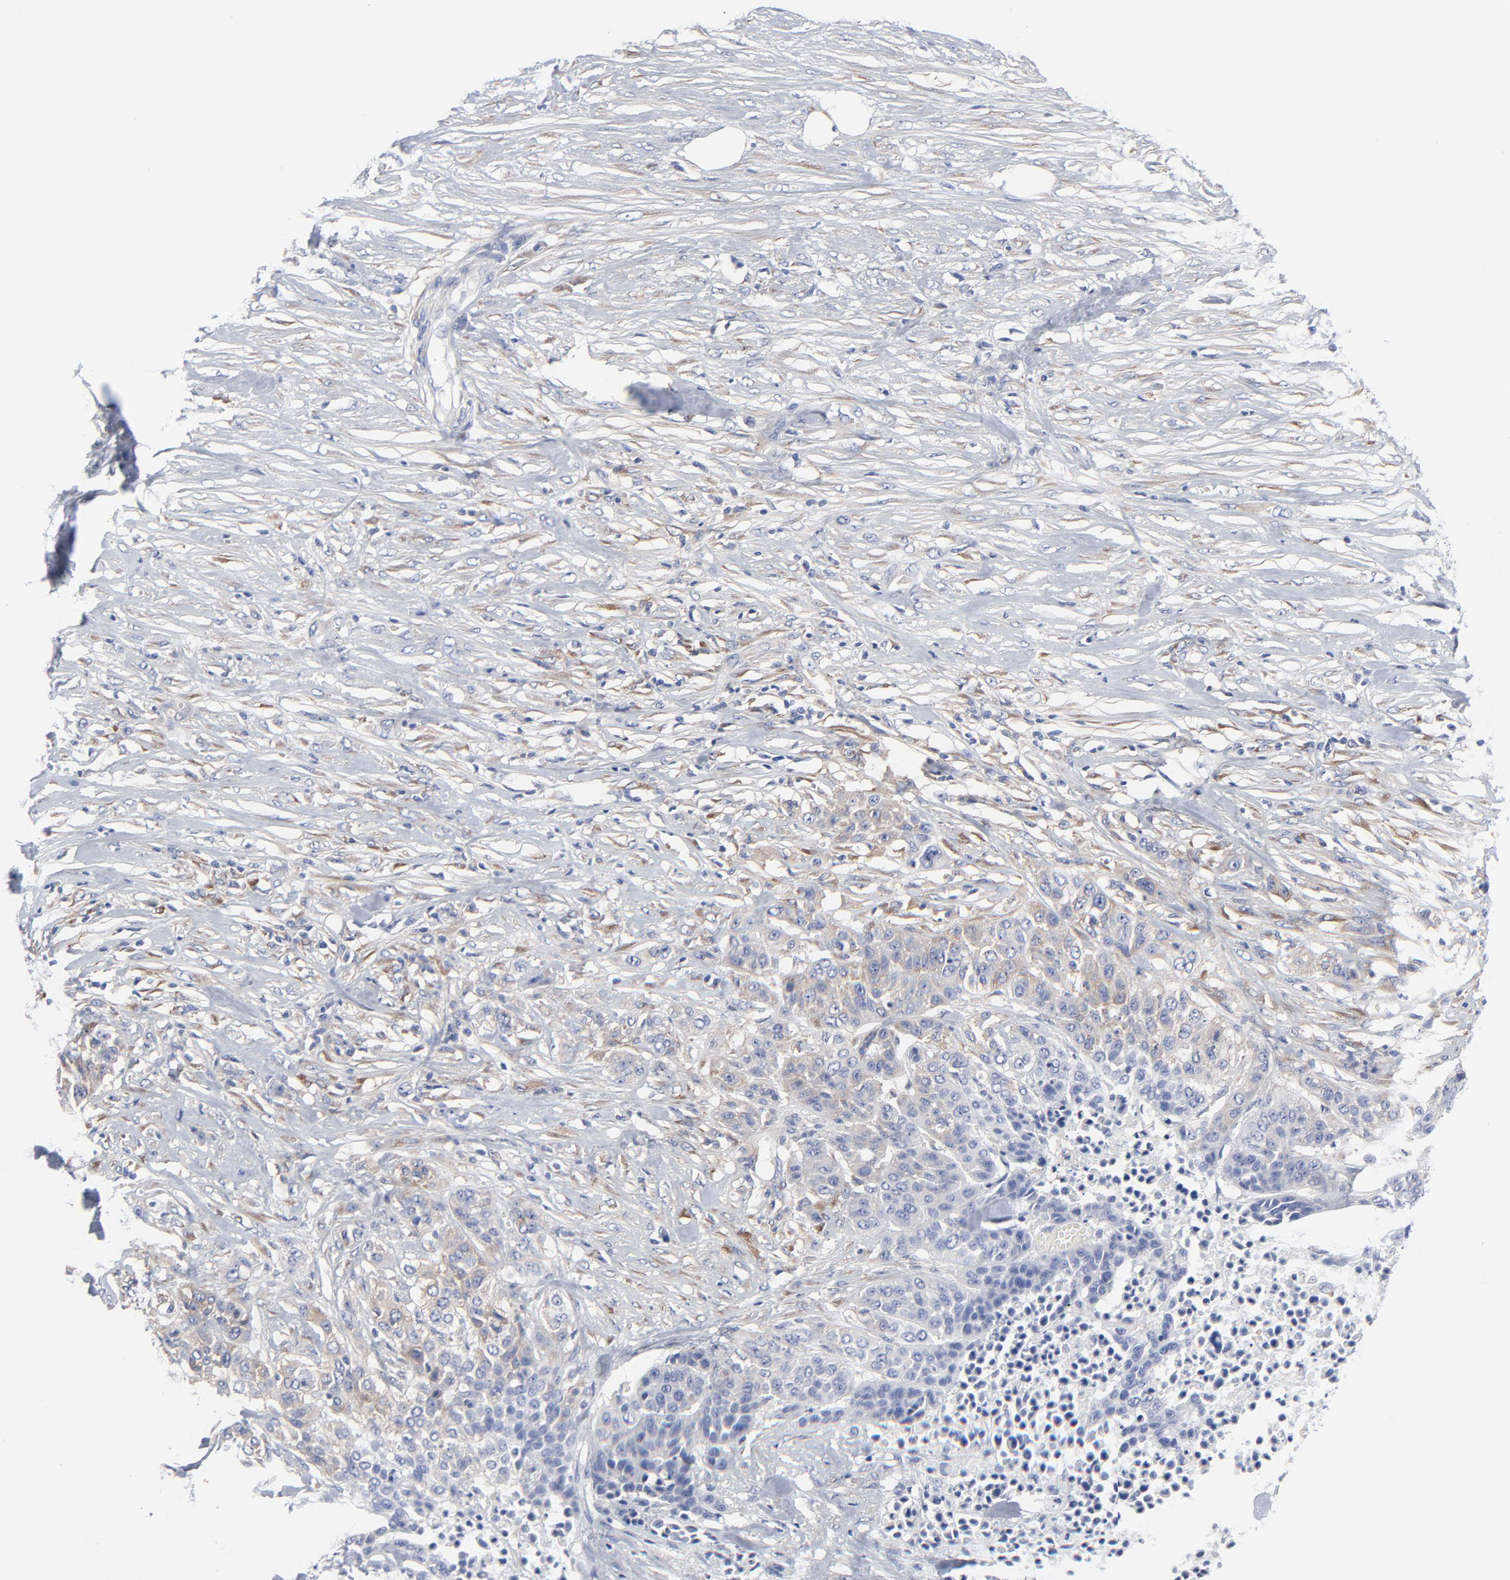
{"staining": {"intensity": "weak", "quantity": "<25%", "location": "cytoplasmic/membranous"}, "tissue": "urothelial cancer", "cell_type": "Tumor cells", "image_type": "cancer", "snomed": [{"axis": "morphology", "description": "Urothelial carcinoma, High grade"}, {"axis": "topography", "description": "Urinary bladder"}], "caption": "There is no significant staining in tumor cells of urothelial cancer.", "gene": "STAT2", "patient": {"sex": "male", "age": 74}}